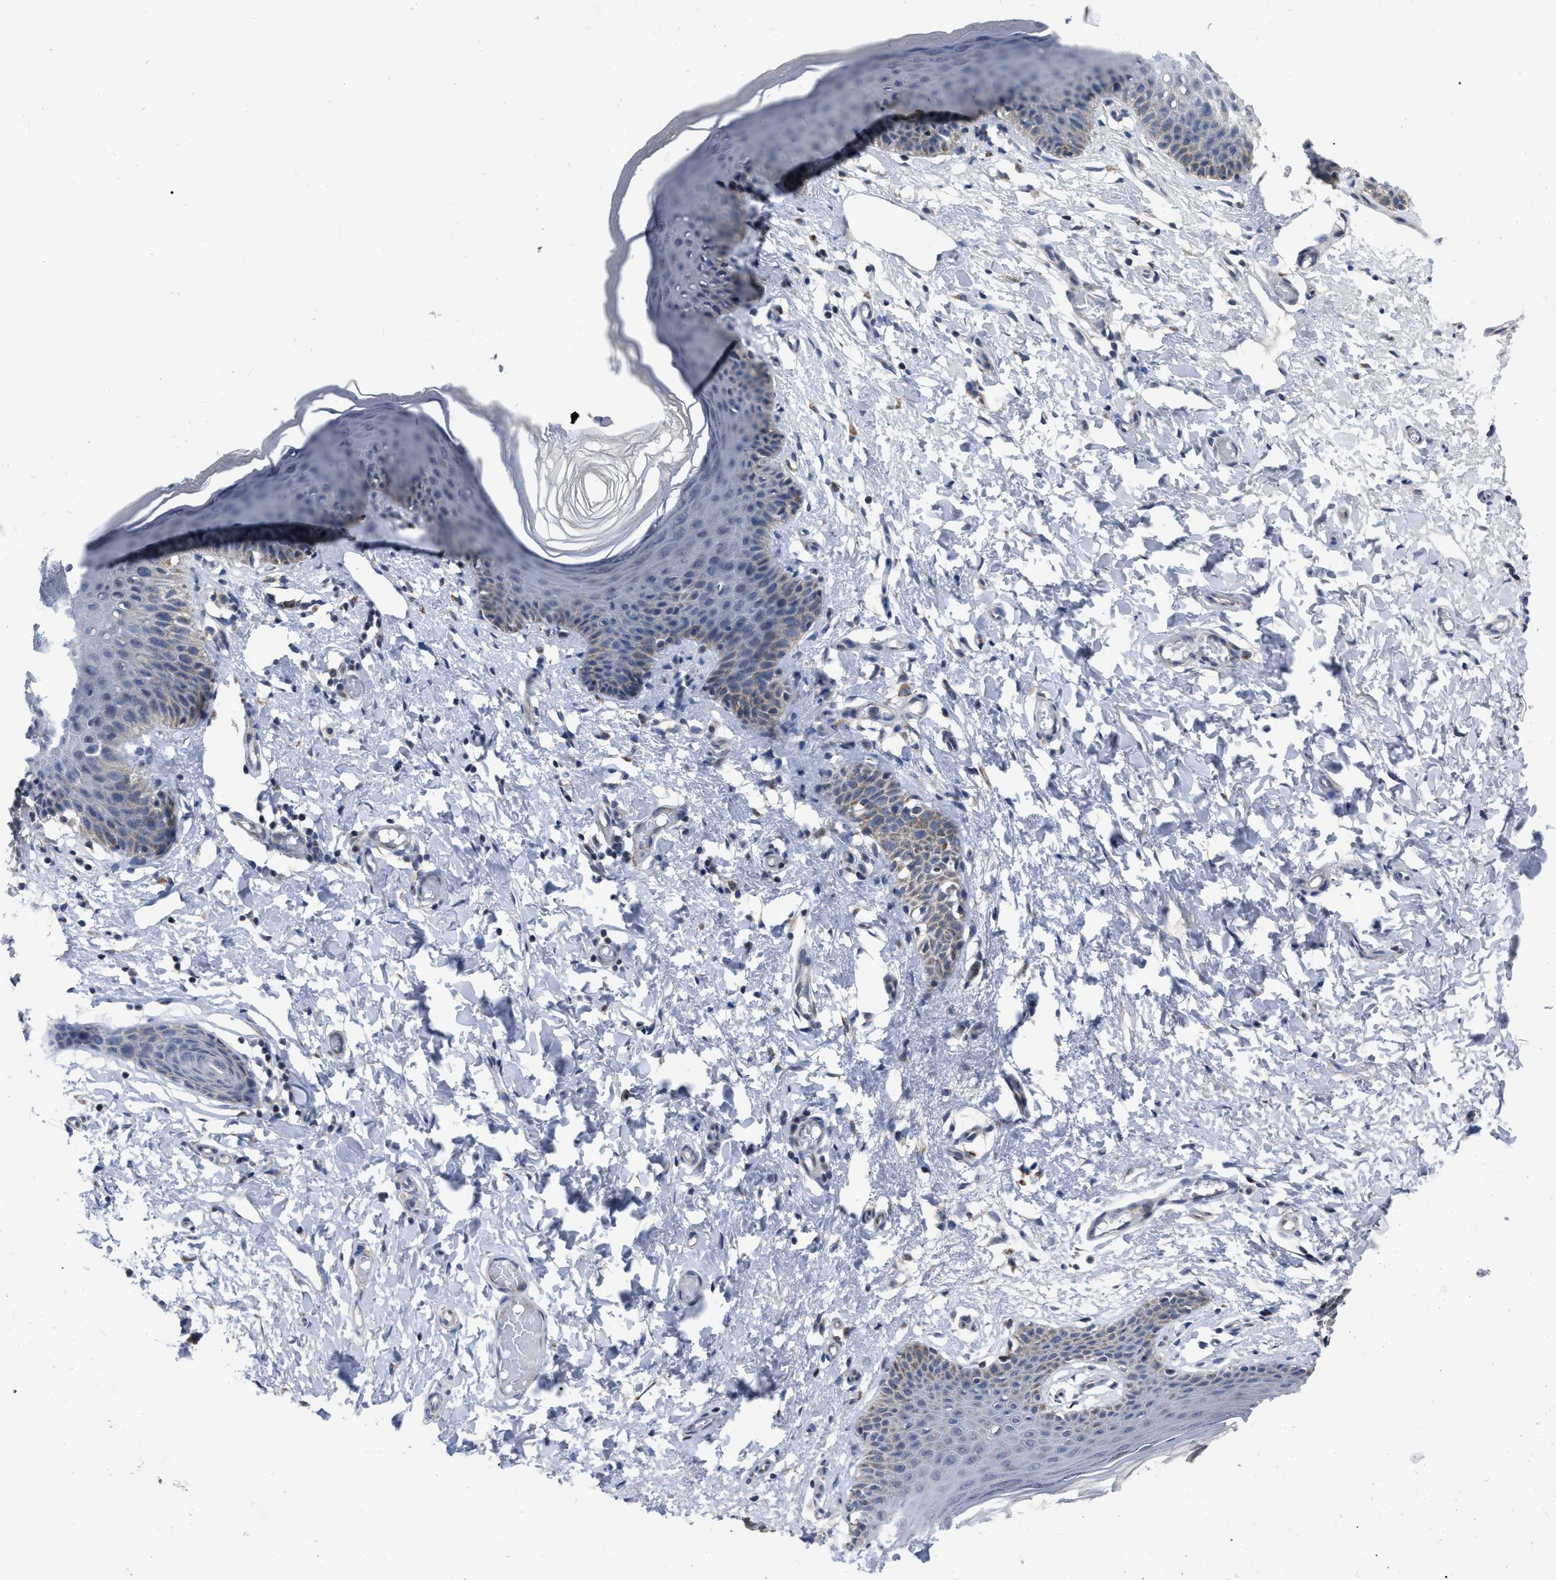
{"staining": {"intensity": "weak", "quantity": "<25%", "location": "cytoplasmic/membranous"}, "tissue": "skin", "cell_type": "Epidermal cells", "image_type": "normal", "snomed": [{"axis": "morphology", "description": "Normal tissue, NOS"}, {"axis": "topography", "description": "Vulva"}], "caption": "Human skin stained for a protein using immunohistochemistry reveals no staining in epidermal cells.", "gene": "DDX56", "patient": {"sex": "female", "age": 66}}